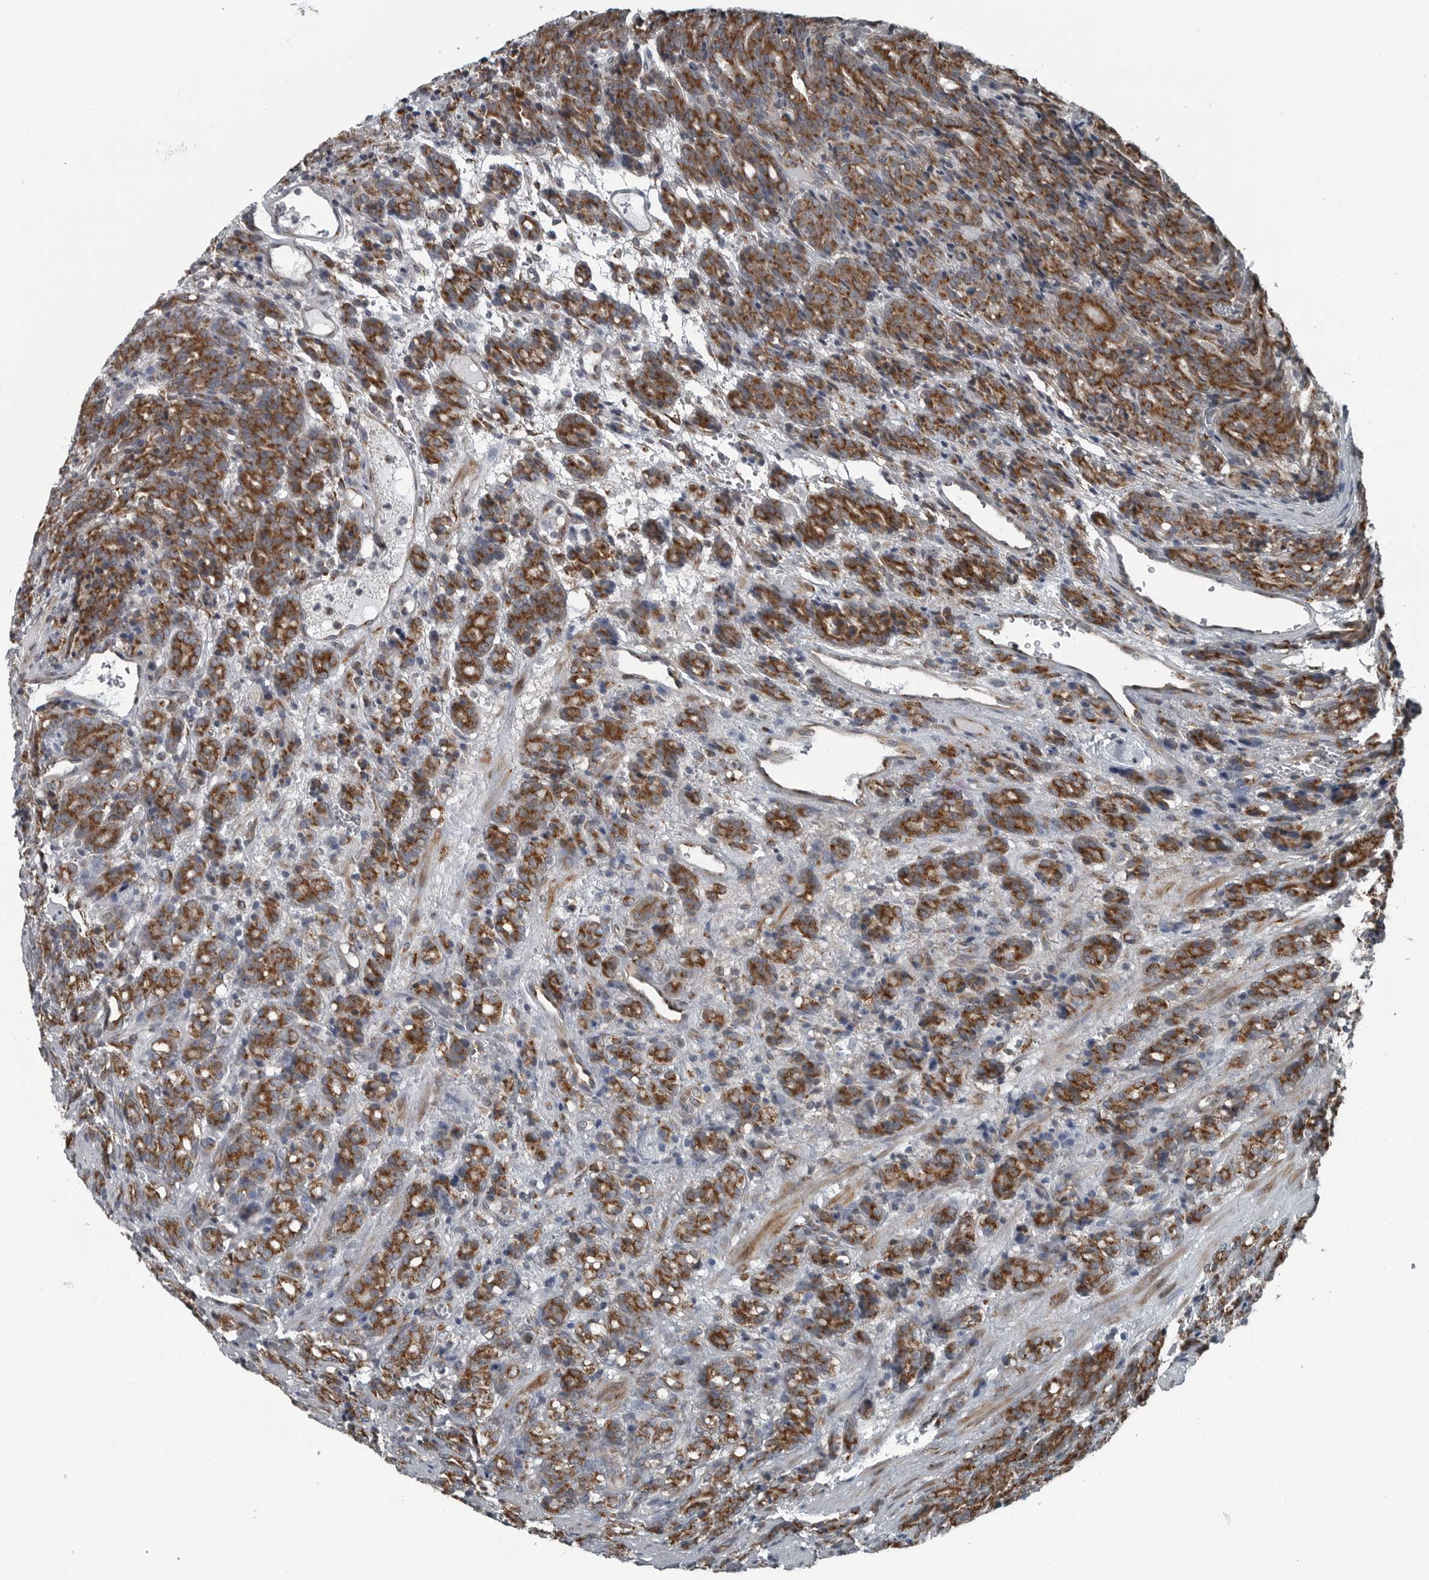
{"staining": {"intensity": "moderate", "quantity": ">75%", "location": "cytoplasmic/membranous"}, "tissue": "prostate cancer", "cell_type": "Tumor cells", "image_type": "cancer", "snomed": [{"axis": "morphology", "description": "Adenocarcinoma, High grade"}, {"axis": "topography", "description": "Prostate"}], "caption": "The immunohistochemical stain labels moderate cytoplasmic/membranous staining in tumor cells of prostate high-grade adenocarcinoma tissue.", "gene": "CEP85", "patient": {"sex": "male", "age": 62}}